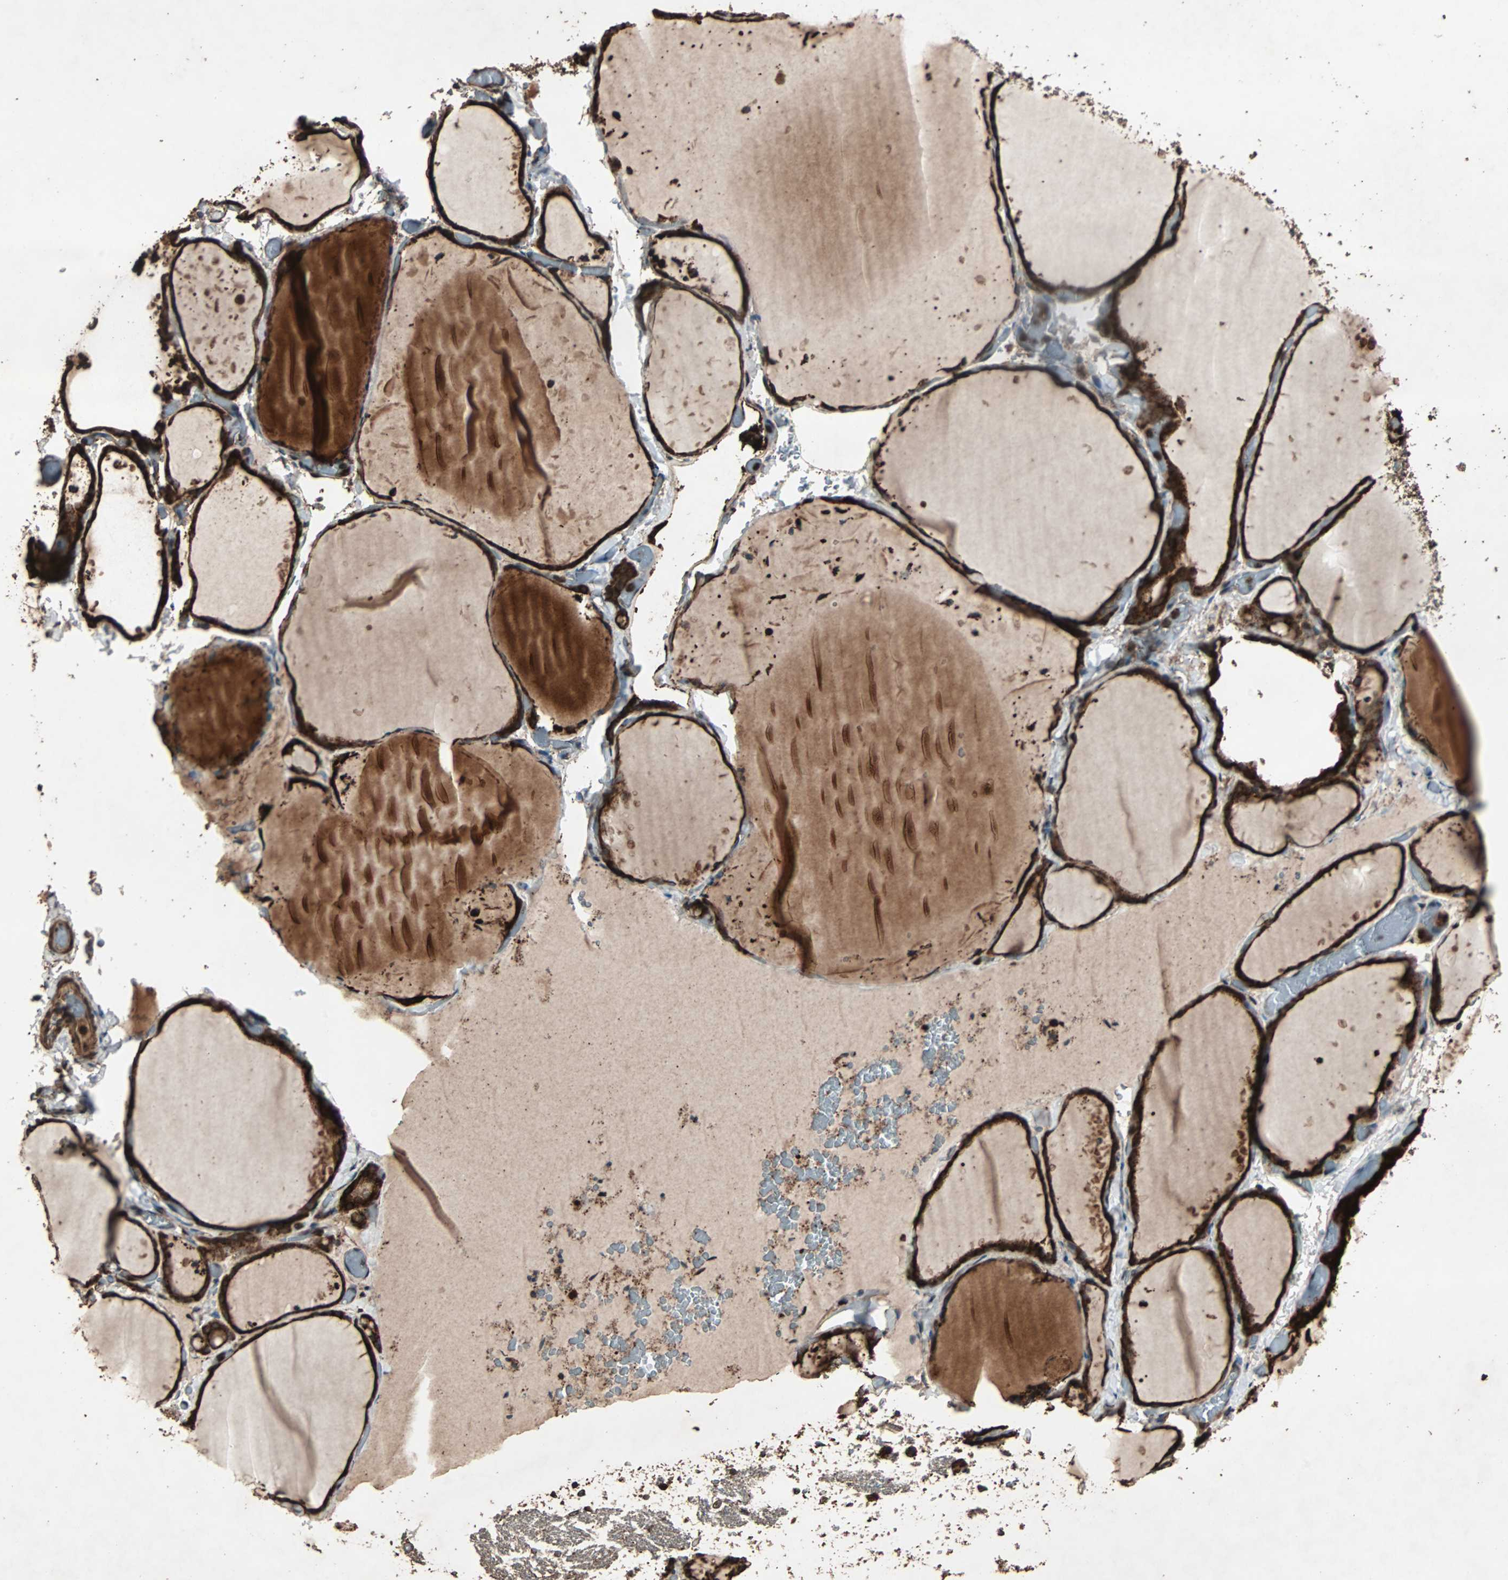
{"staining": {"intensity": "strong", "quantity": ">75%", "location": "cytoplasmic/membranous"}, "tissue": "thyroid gland", "cell_type": "Glandular cells", "image_type": "normal", "snomed": [{"axis": "morphology", "description": "Normal tissue, NOS"}, {"axis": "topography", "description": "Thyroid gland"}], "caption": "An immunohistochemistry (IHC) photomicrograph of unremarkable tissue is shown. Protein staining in brown labels strong cytoplasmic/membranous positivity in thyroid gland within glandular cells.", "gene": "LAMTOR5", "patient": {"sex": "female", "age": 22}}